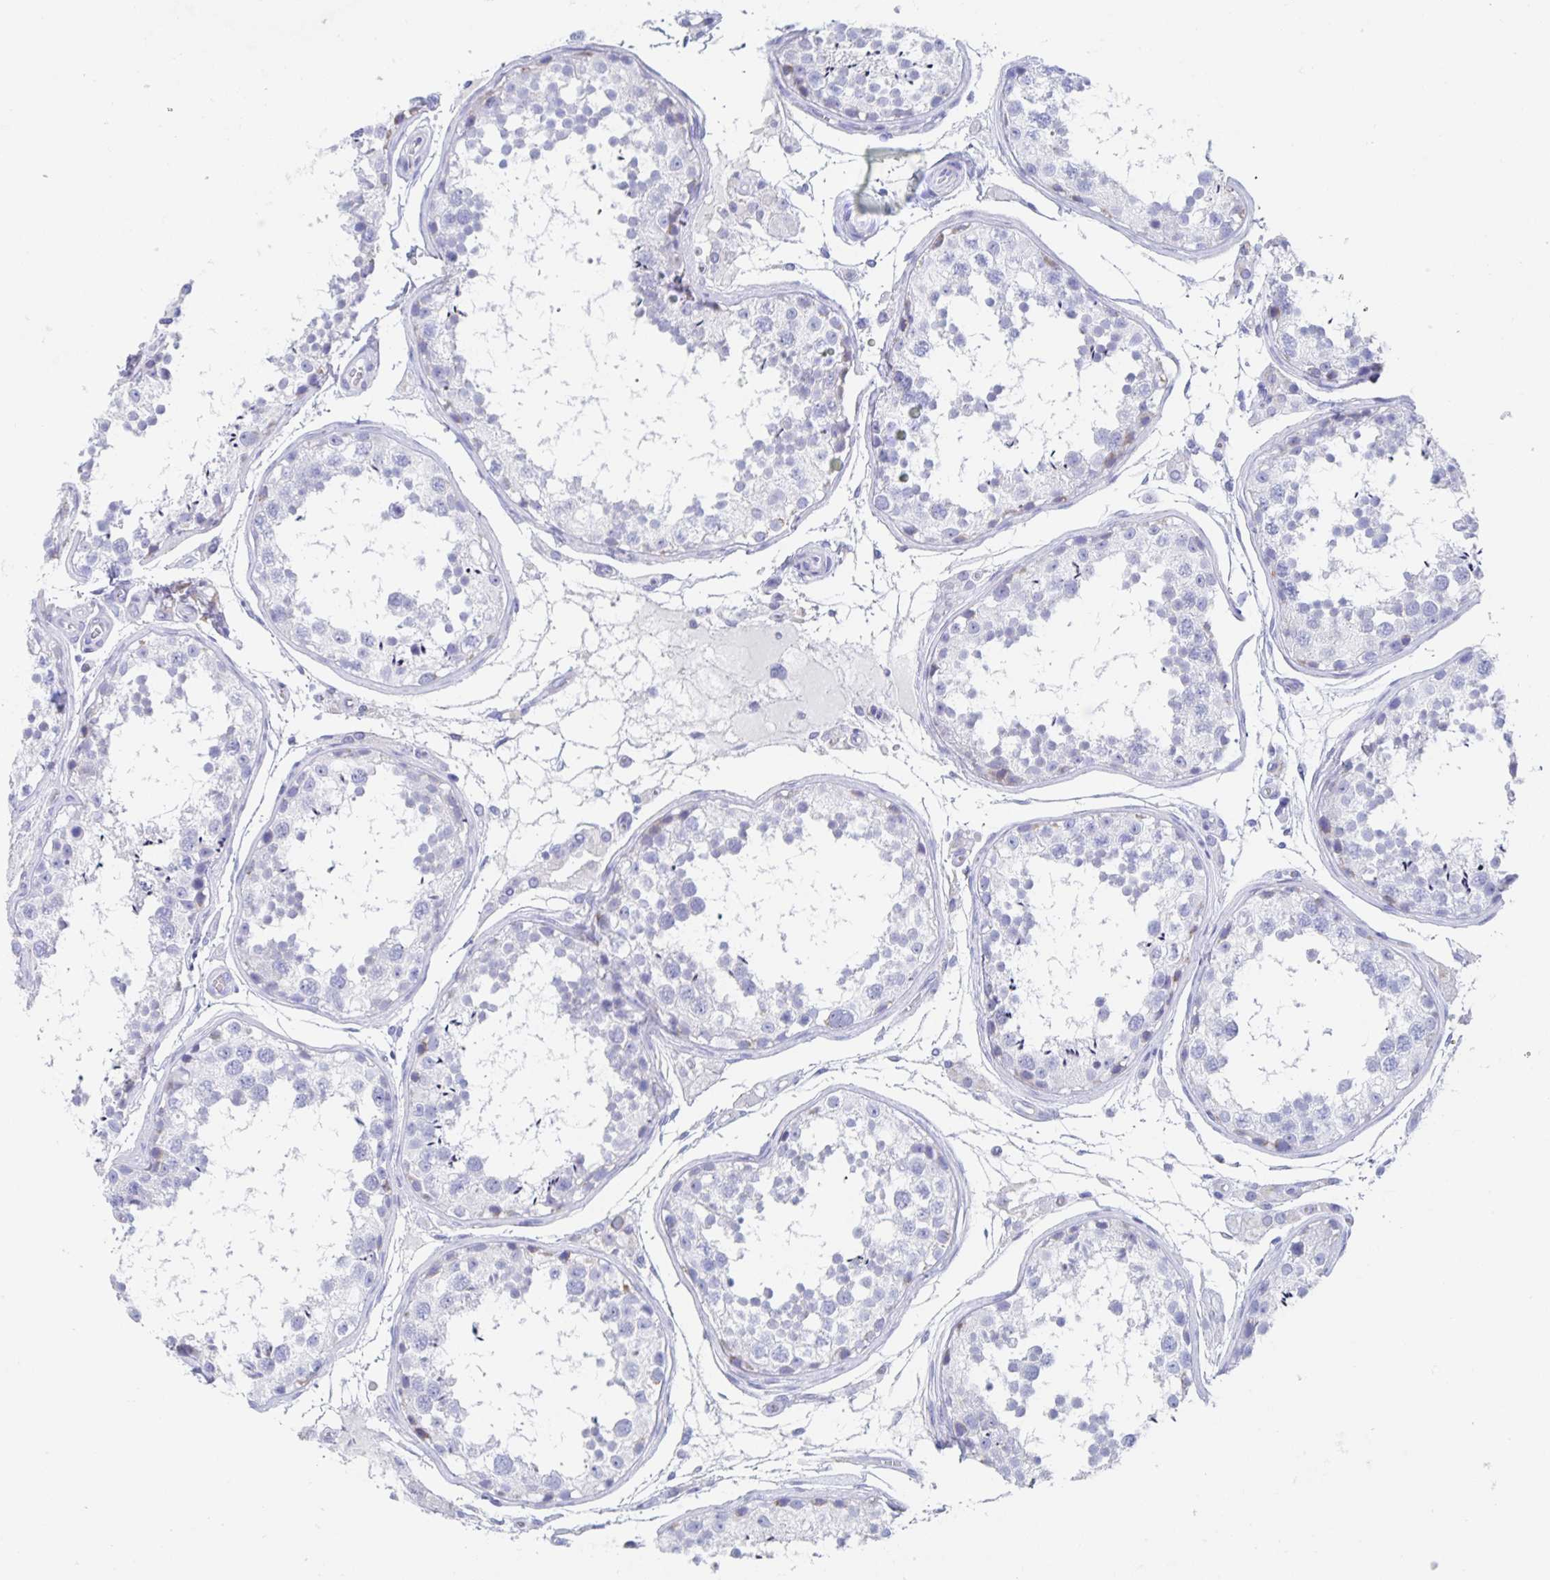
{"staining": {"intensity": "negative", "quantity": "none", "location": "none"}, "tissue": "testis", "cell_type": "Cells in seminiferous ducts", "image_type": "normal", "snomed": [{"axis": "morphology", "description": "Normal tissue, NOS"}, {"axis": "topography", "description": "Testis"}], "caption": "Testis stained for a protein using immunohistochemistry demonstrates no staining cells in seminiferous ducts.", "gene": "DMBT1", "patient": {"sex": "male", "age": 29}}